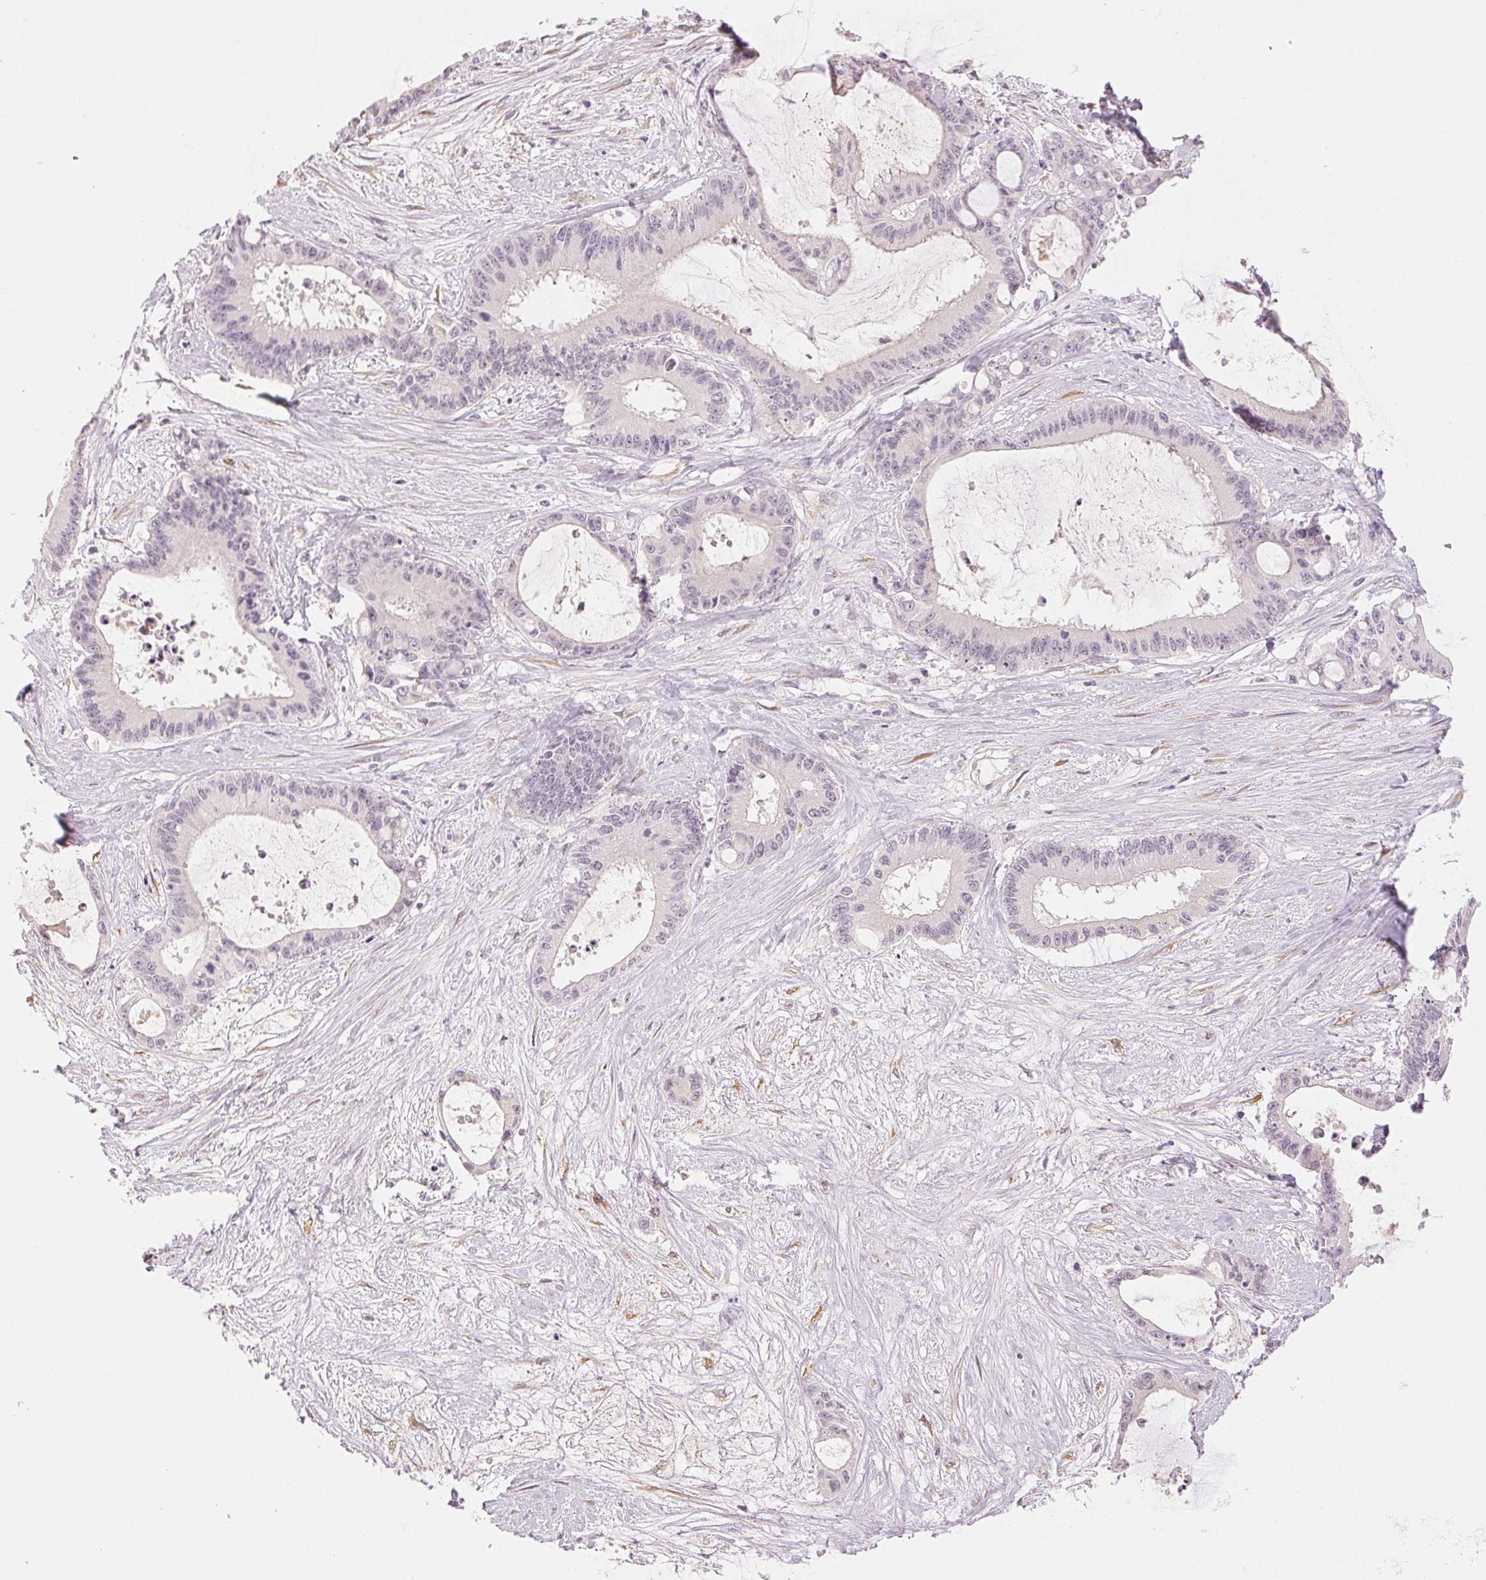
{"staining": {"intensity": "negative", "quantity": "none", "location": "none"}, "tissue": "liver cancer", "cell_type": "Tumor cells", "image_type": "cancer", "snomed": [{"axis": "morphology", "description": "Normal tissue, NOS"}, {"axis": "morphology", "description": "Cholangiocarcinoma"}, {"axis": "topography", "description": "Liver"}, {"axis": "topography", "description": "Peripheral nerve tissue"}], "caption": "IHC of cholangiocarcinoma (liver) exhibits no expression in tumor cells.", "gene": "MAP1LC3A", "patient": {"sex": "female", "age": 73}}